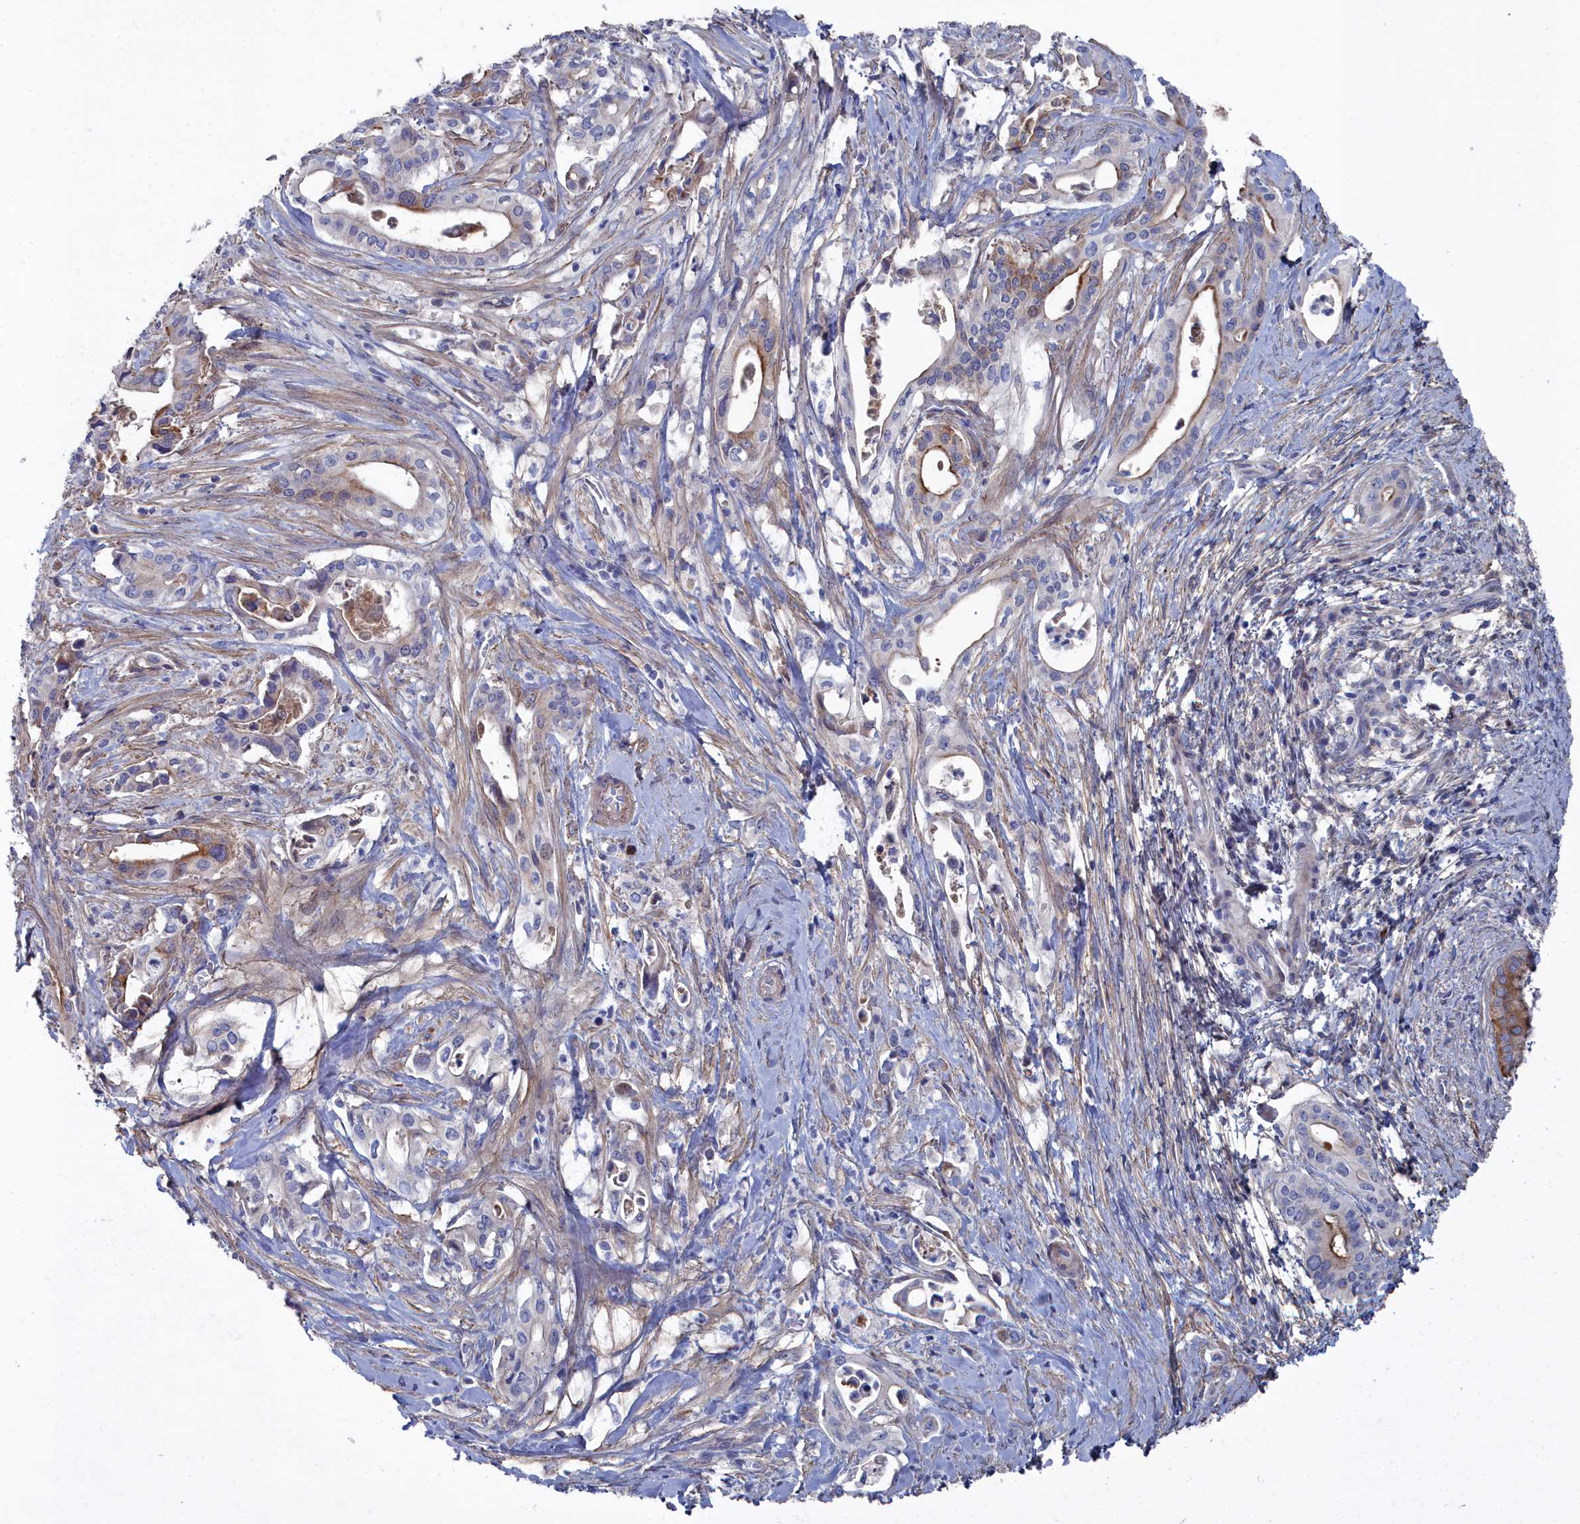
{"staining": {"intensity": "moderate", "quantity": "<25%", "location": "cytoplasmic/membranous"}, "tissue": "pancreatic cancer", "cell_type": "Tumor cells", "image_type": "cancer", "snomed": [{"axis": "morphology", "description": "Adenocarcinoma, NOS"}, {"axis": "topography", "description": "Pancreas"}], "caption": "Pancreatic cancer stained with immunohistochemistry displays moderate cytoplasmic/membranous expression in approximately <25% of tumor cells.", "gene": "SHISAL2A", "patient": {"sex": "female", "age": 77}}